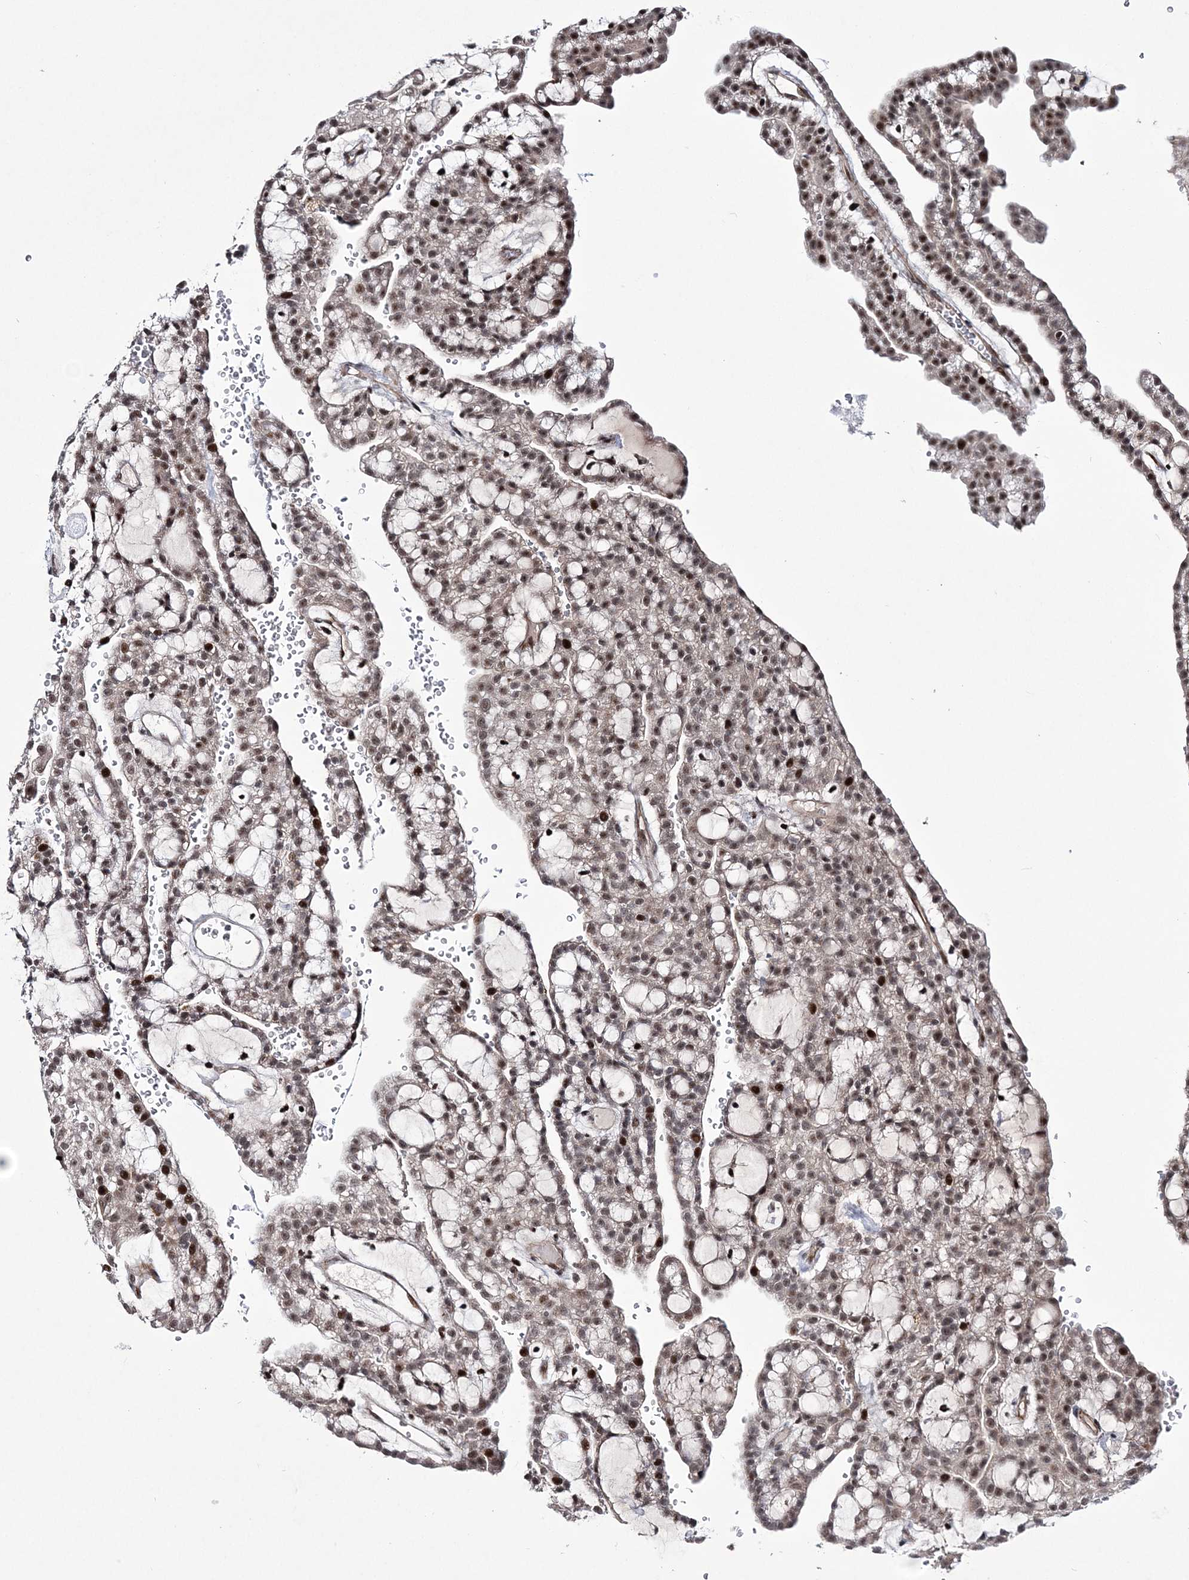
{"staining": {"intensity": "moderate", "quantity": ">75%", "location": "nuclear"}, "tissue": "renal cancer", "cell_type": "Tumor cells", "image_type": "cancer", "snomed": [{"axis": "morphology", "description": "Adenocarcinoma, NOS"}, {"axis": "topography", "description": "Kidney"}], "caption": "Moderate nuclear protein positivity is seen in approximately >75% of tumor cells in renal cancer.", "gene": "TATDN2", "patient": {"sex": "male", "age": 63}}